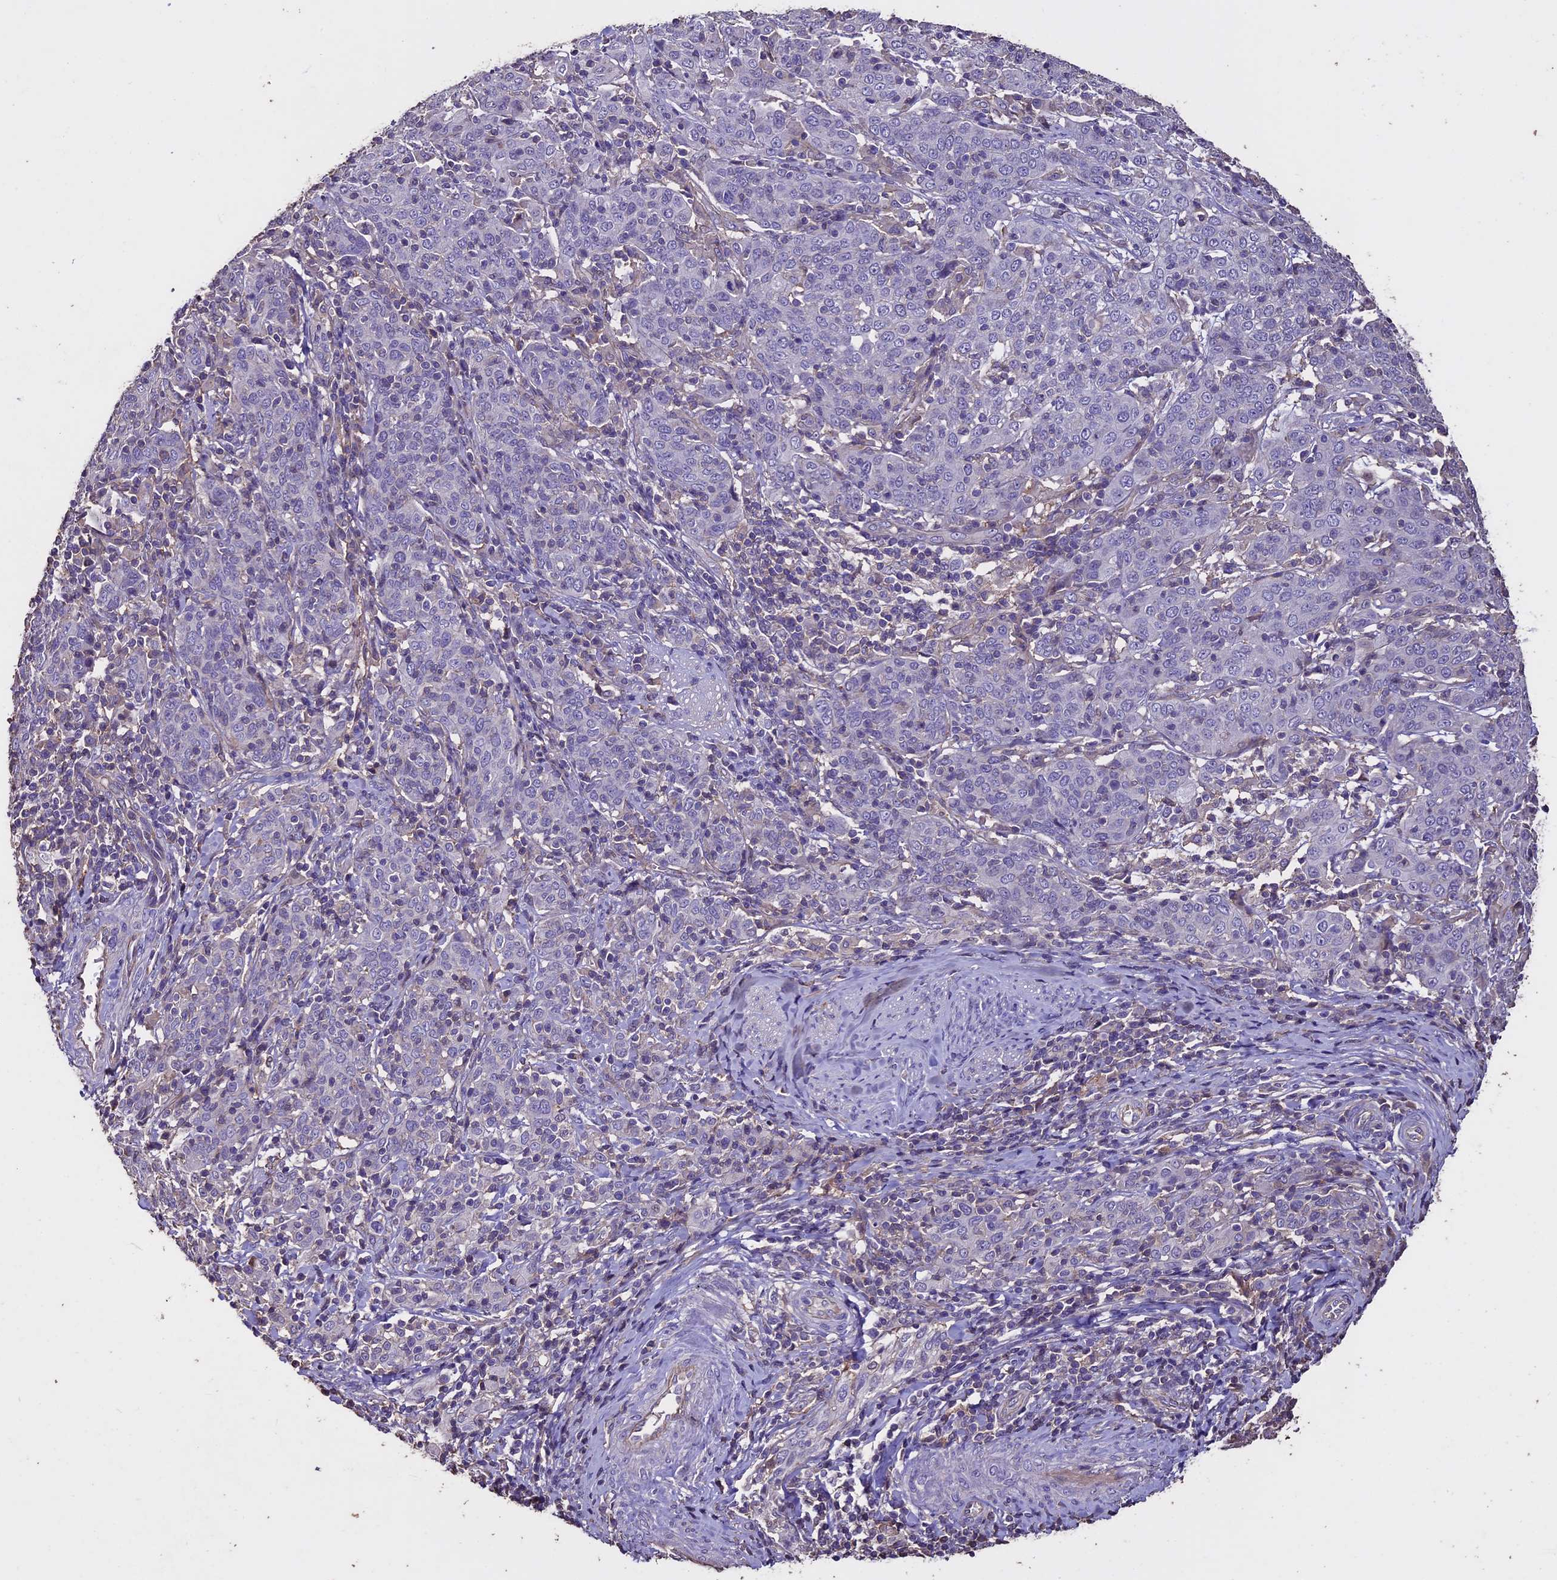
{"staining": {"intensity": "negative", "quantity": "none", "location": "none"}, "tissue": "cervical cancer", "cell_type": "Tumor cells", "image_type": "cancer", "snomed": [{"axis": "morphology", "description": "Squamous cell carcinoma, NOS"}, {"axis": "topography", "description": "Cervix"}], "caption": "Immunohistochemistry (IHC) of human cervical squamous cell carcinoma displays no positivity in tumor cells.", "gene": "USB1", "patient": {"sex": "female", "age": 67}}